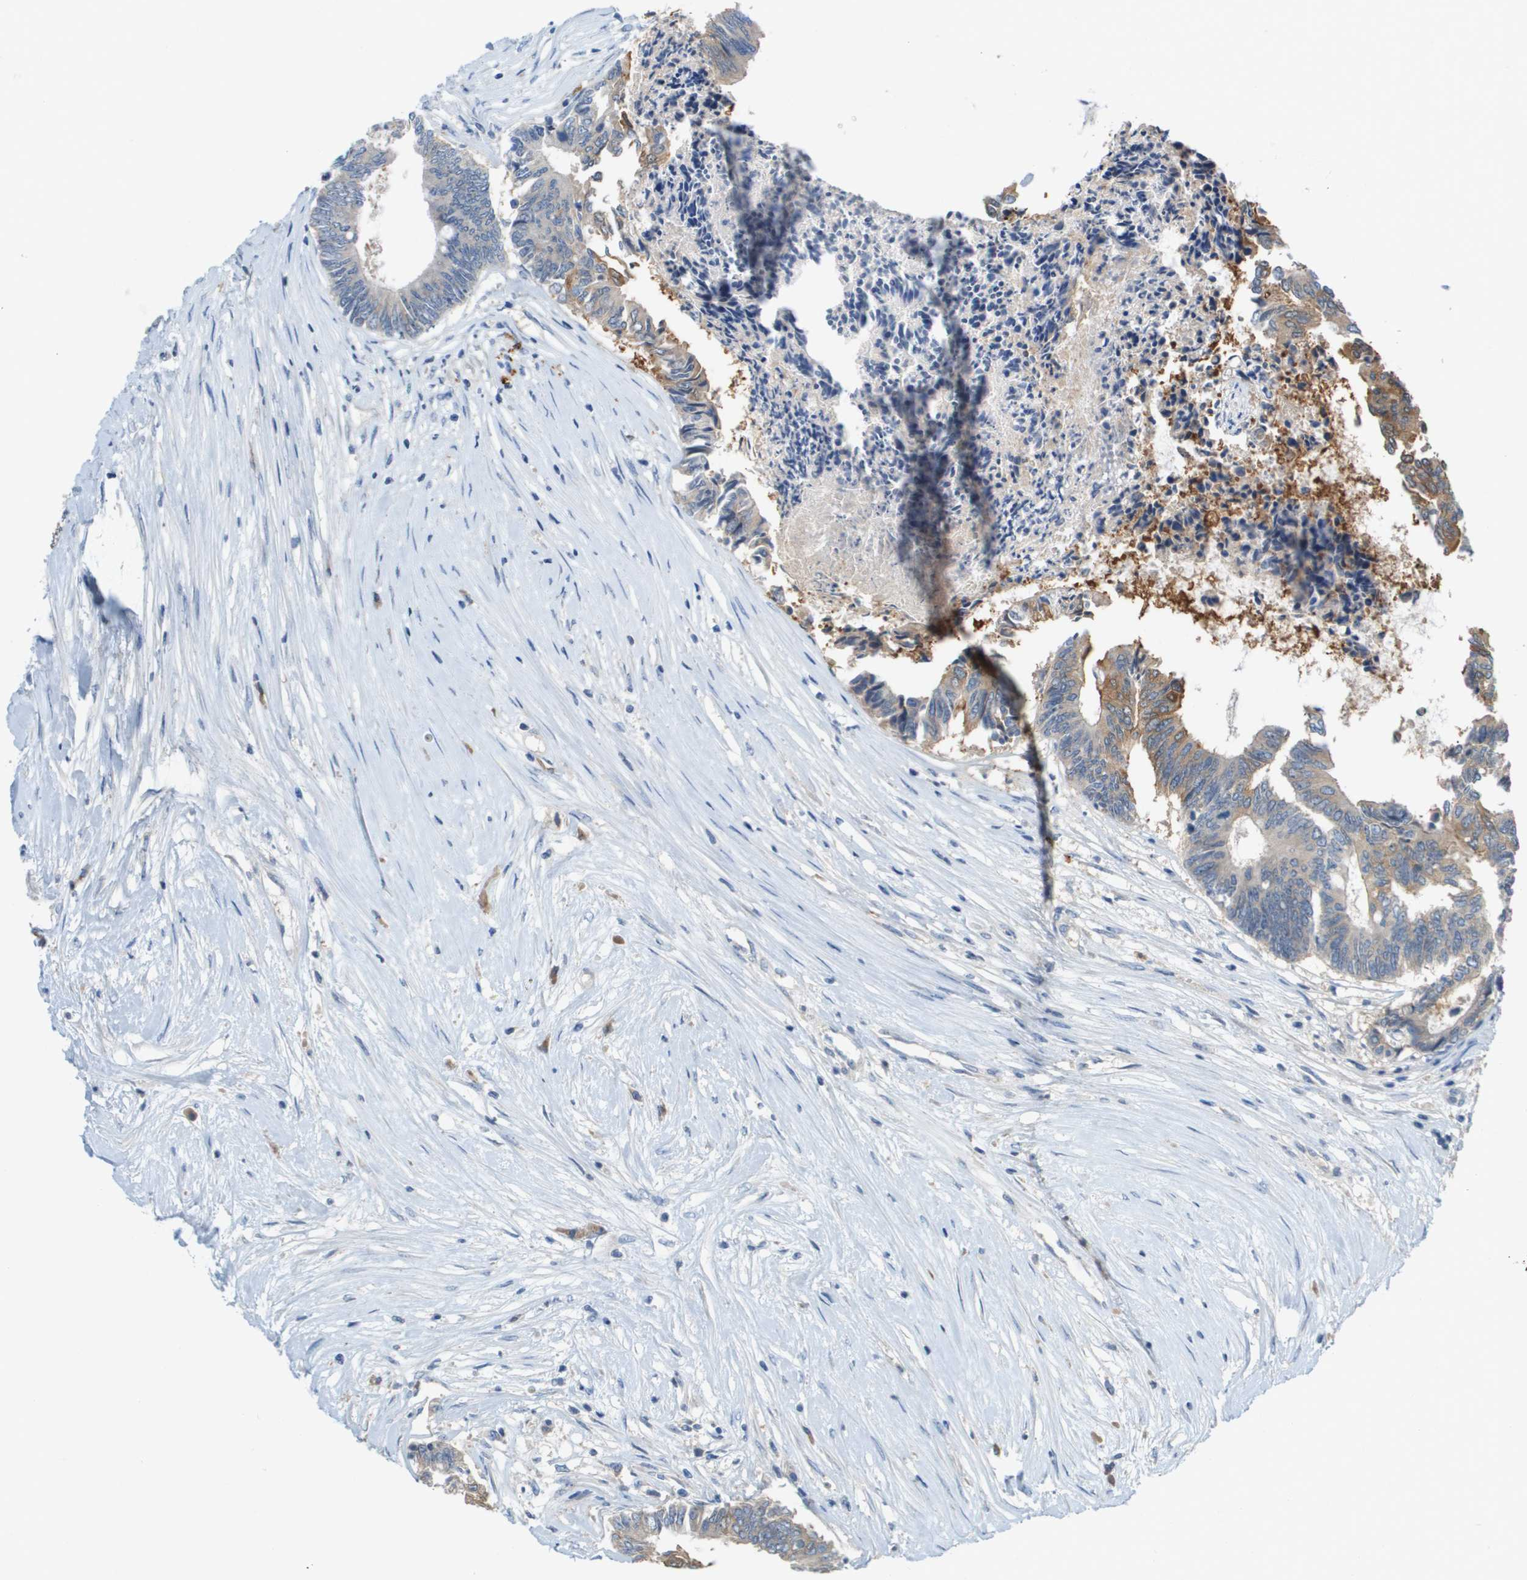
{"staining": {"intensity": "moderate", "quantity": "25%-75%", "location": "cytoplasmic/membranous"}, "tissue": "colorectal cancer", "cell_type": "Tumor cells", "image_type": "cancer", "snomed": [{"axis": "morphology", "description": "Adenocarcinoma, NOS"}, {"axis": "topography", "description": "Rectum"}], "caption": "Protein expression analysis of colorectal cancer (adenocarcinoma) exhibits moderate cytoplasmic/membranous expression in about 25%-75% of tumor cells.", "gene": "UBA5", "patient": {"sex": "male", "age": 63}}